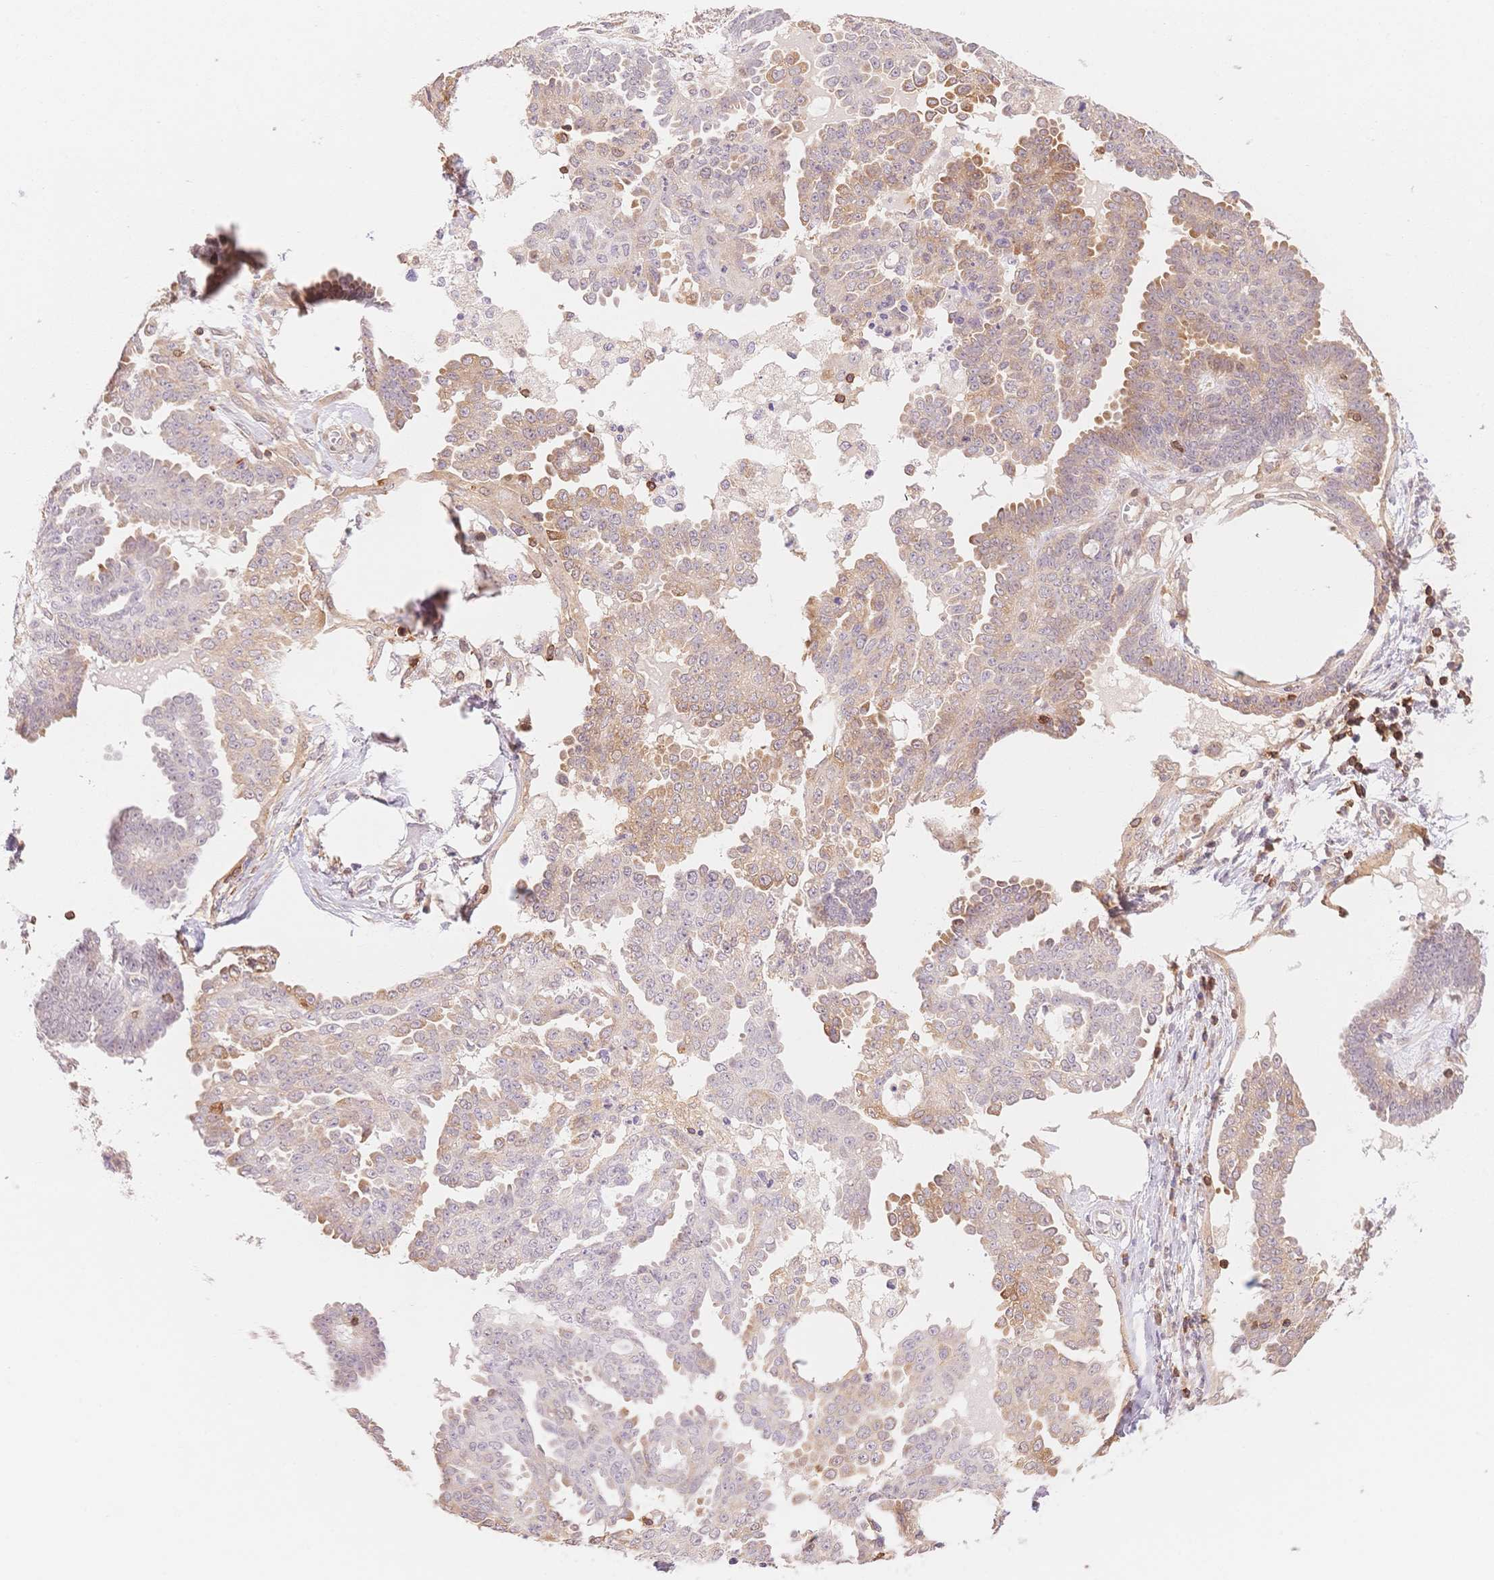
{"staining": {"intensity": "weak", "quantity": "25%-75%", "location": "cytoplasmic/membranous"}, "tissue": "ovarian cancer", "cell_type": "Tumor cells", "image_type": "cancer", "snomed": [{"axis": "morphology", "description": "Cystadenocarcinoma, serous, NOS"}, {"axis": "topography", "description": "Ovary"}], "caption": "Protein expression by immunohistochemistry (IHC) shows weak cytoplasmic/membranous positivity in about 25%-75% of tumor cells in serous cystadenocarcinoma (ovarian). (IHC, brightfield microscopy, high magnification).", "gene": "STK39", "patient": {"sex": "female", "age": 71}}